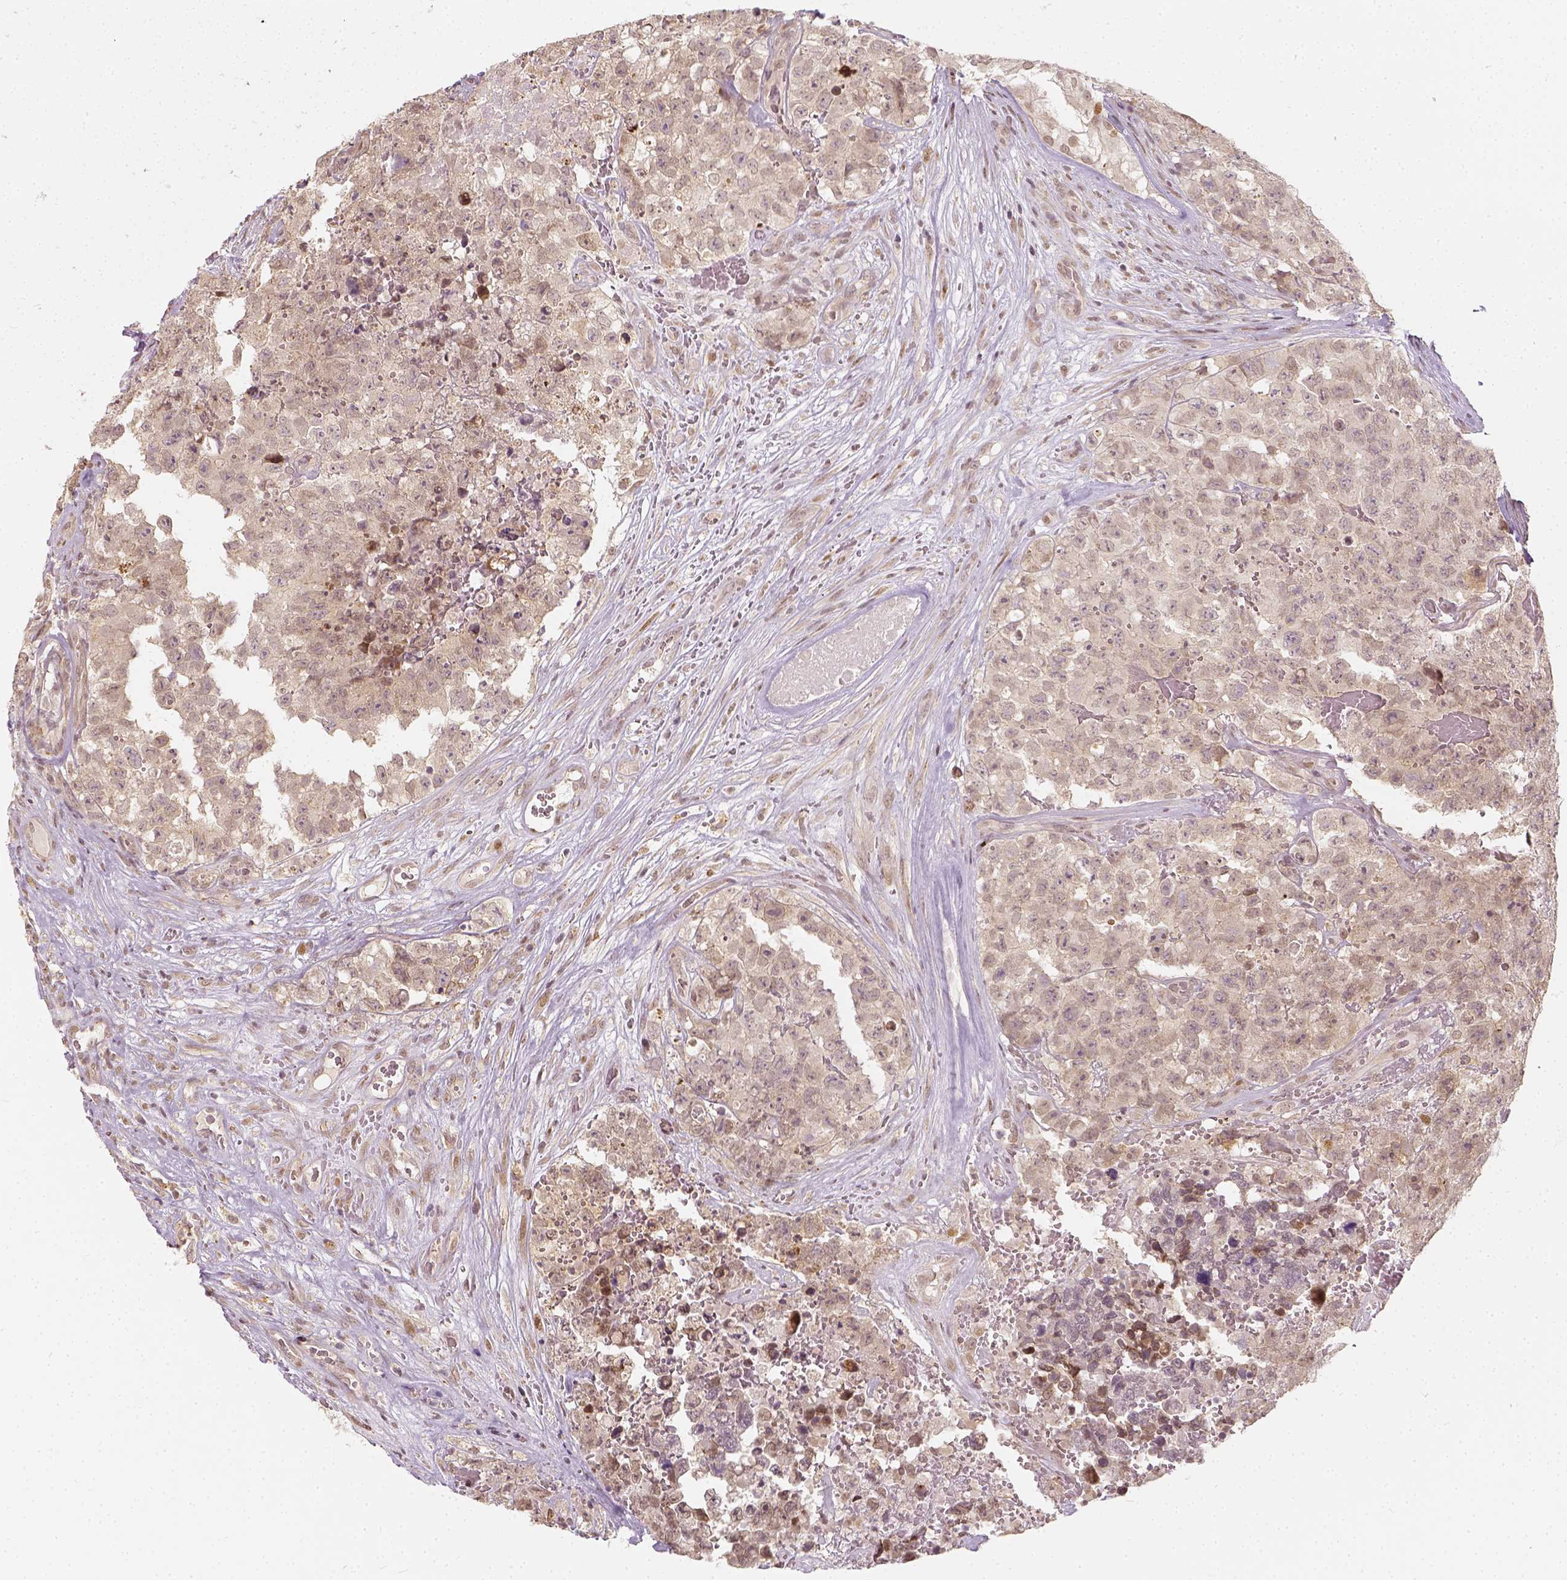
{"staining": {"intensity": "negative", "quantity": "none", "location": "none"}, "tissue": "testis cancer", "cell_type": "Tumor cells", "image_type": "cancer", "snomed": [{"axis": "morphology", "description": "Carcinoma, Embryonal, NOS"}, {"axis": "topography", "description": "Testis"}], "caption": "An immunohistochemistry (IHC) histopathology image of testis cancer (embryonal carcinoma) is shown. There is no staining in tumor cells of testis cancer (embryonal carcinoma).", "gene": "ZMAT3", "patient": {"sex": "male", "age": 18}}